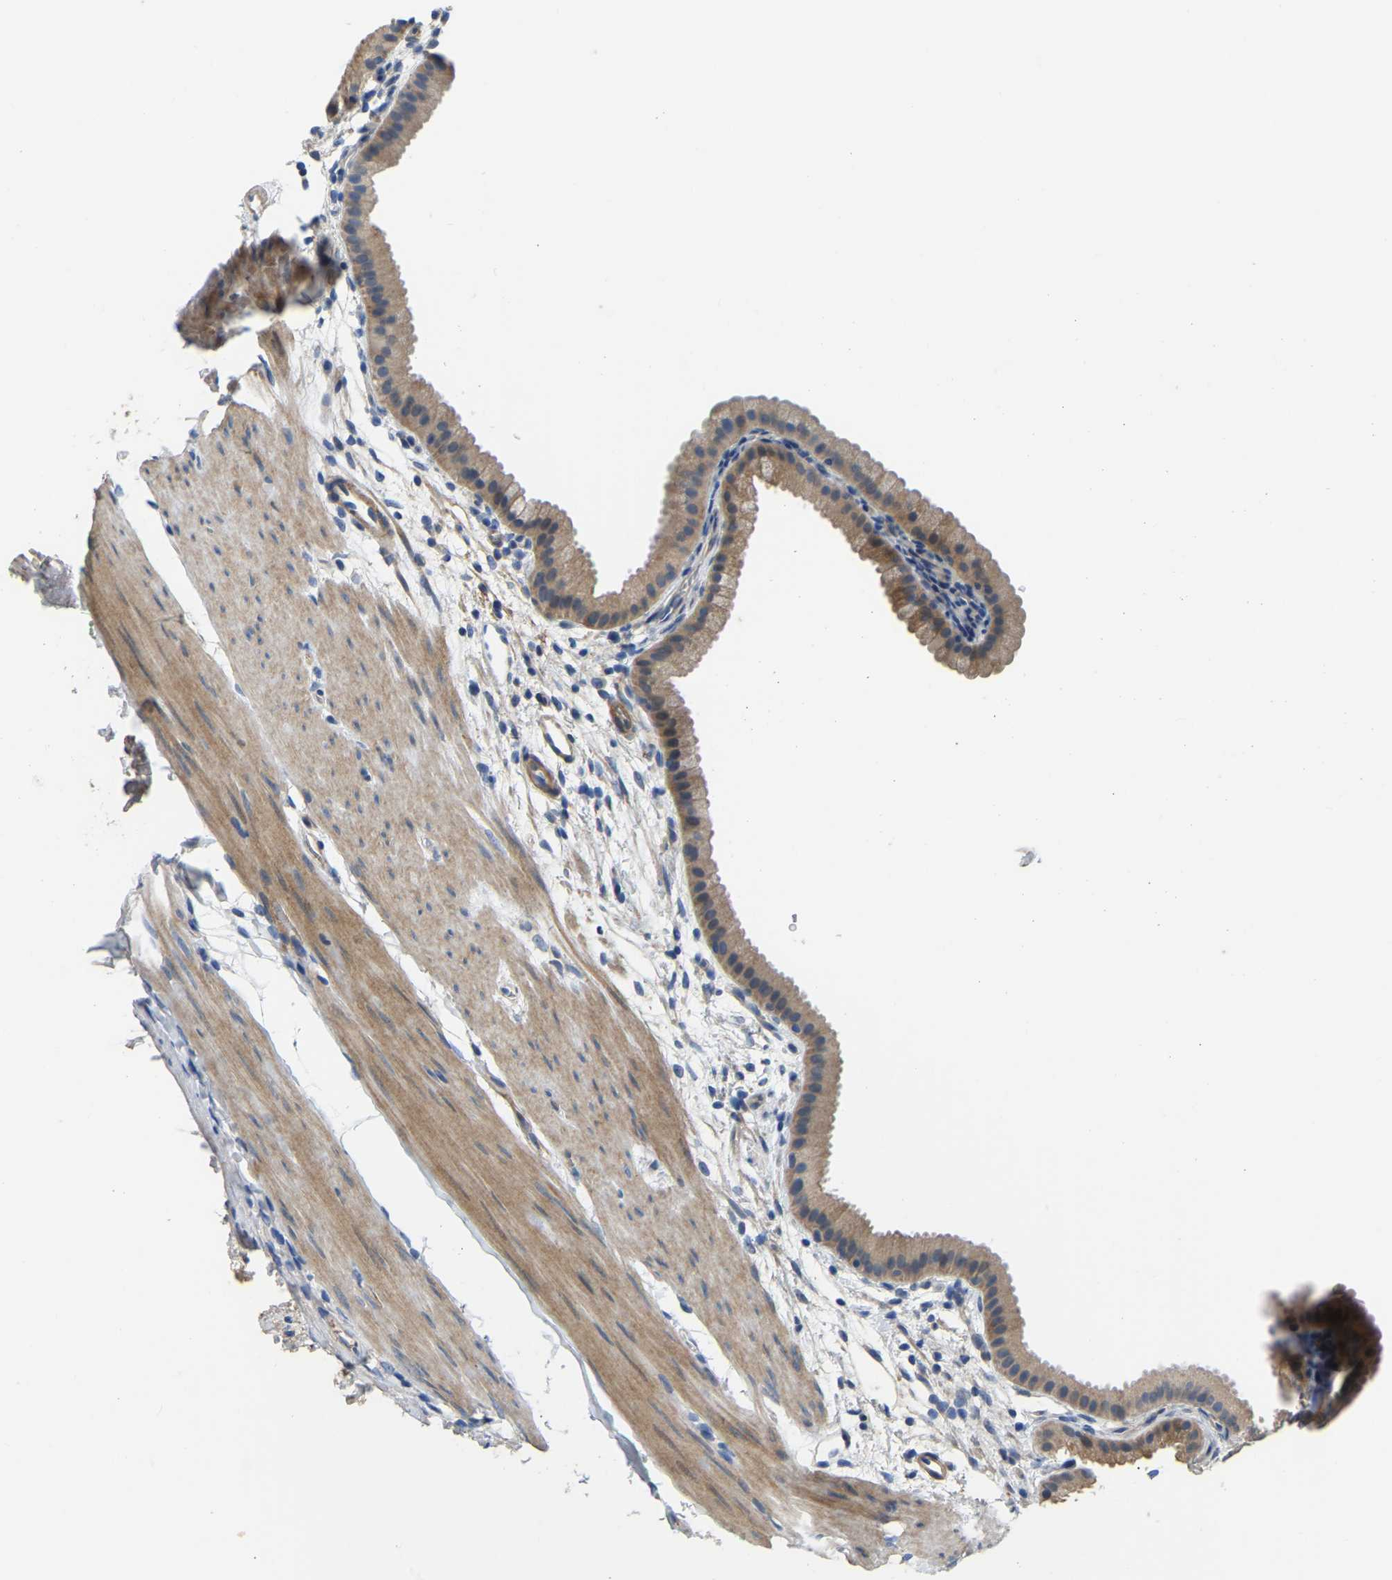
{"staining": {"intensity": "moderate", "quantity": ">75%", "location": "cytoplasmic/membranous"}, "tissue": "gallbladder", "cell_type": "Glandular cells", "image_type": "normal", "snomed": [{"axis": "morphology", "description": "Normal tissue, NOS"}, {"axis": "topography", "description": "Gallbladder"}], "caption": "This micrograph exhibits unremarkable gallbladder stained with IHC to label a protein in brown. The cytoplasmic/membranous of glandular cells show moderate positivity for the protein. Nuclei are counter-stained blue.", "gene": "HIGD2B", "patient": {"sex": "female", "age": 64}}